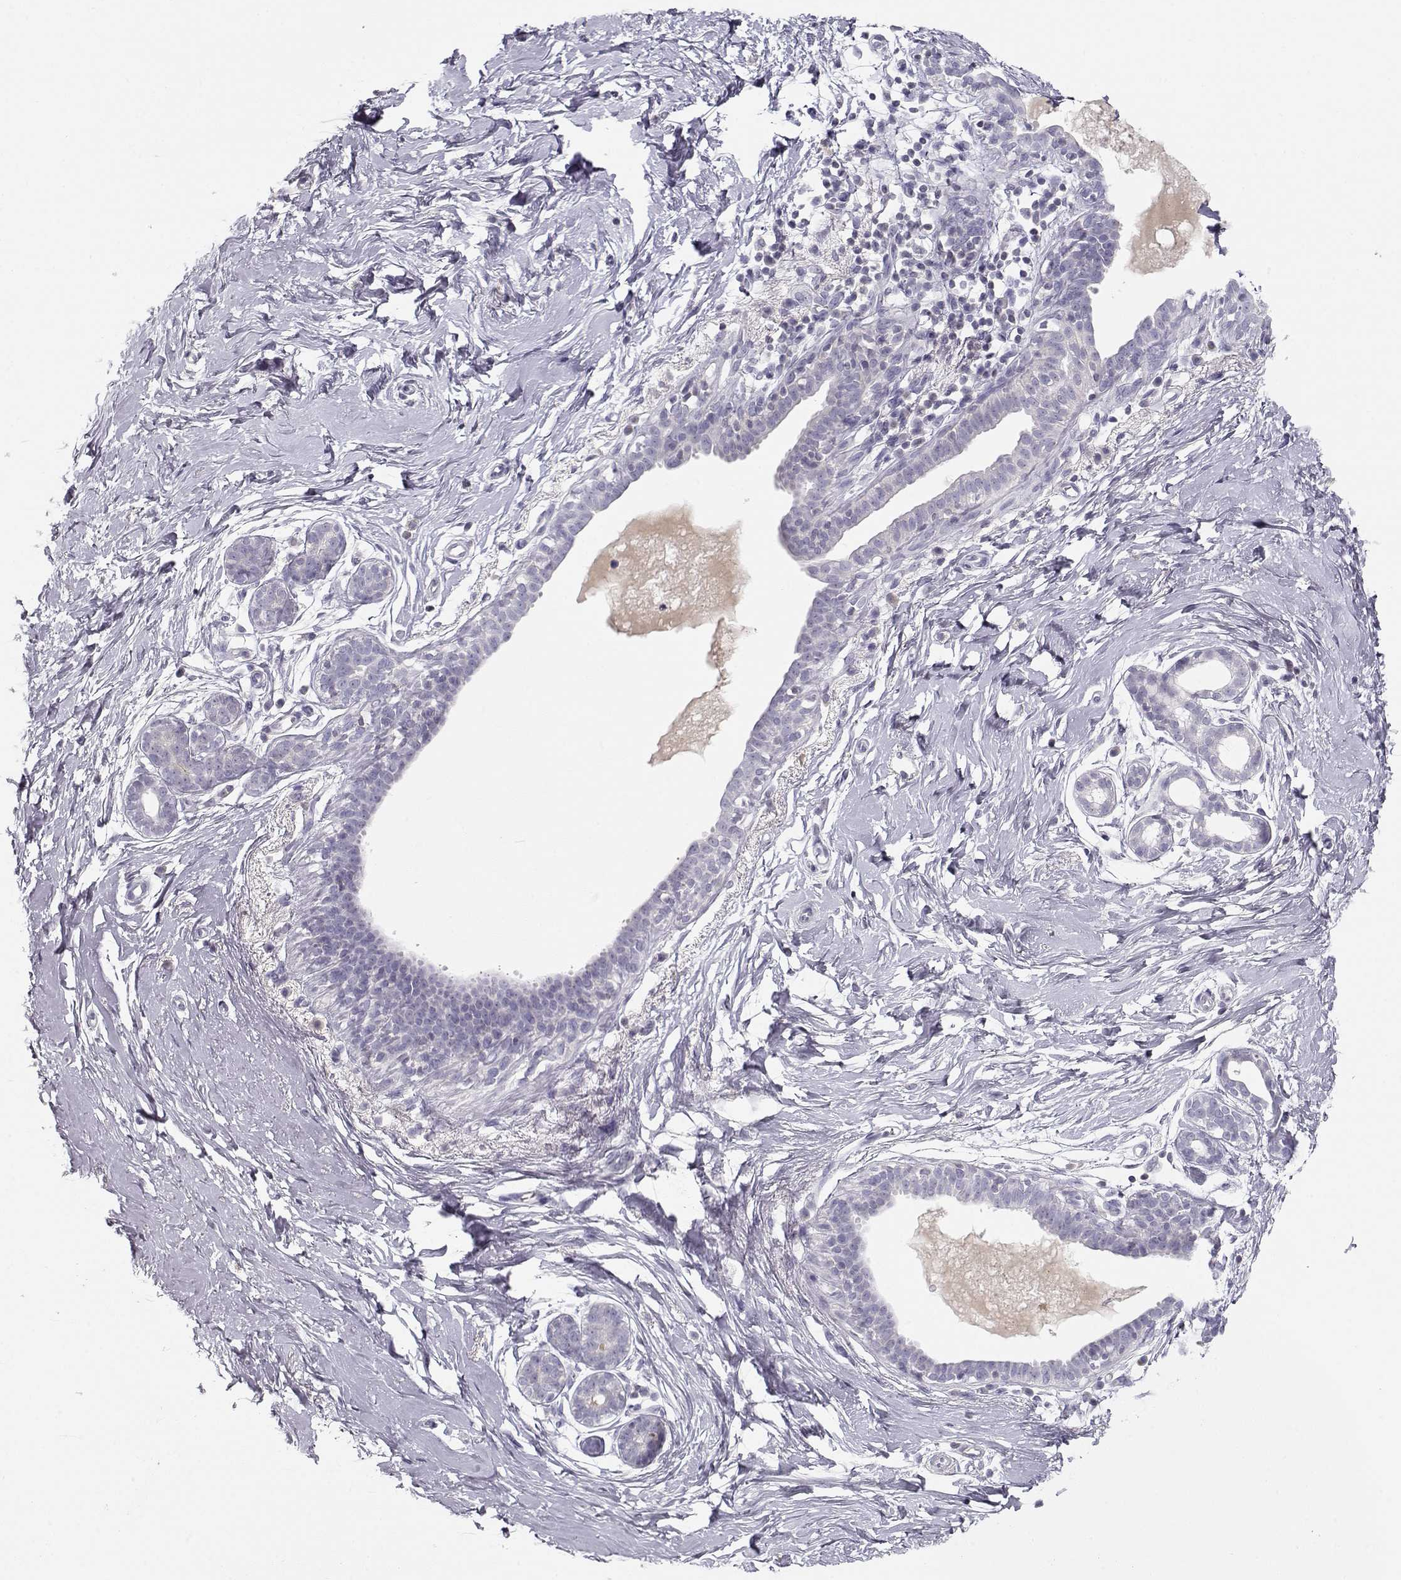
{"staining": {"intensity": "negative", "quantity": "none", "location": "none"}, "tissue": "breast", "cell_type": "Adipocytes", "image_type": "normal", "snomed": [{"axis": "morphology", "description": "Normal tissue, NOS"}, {"axis": "topography", "description": "Breast"}], "caption": "Unremarkable breast was stained to show a protein in brown. There is no significant staining in adipocytes. Brightfield microscopy of immunohistochemistry stained with DAB (3,3'-diaminobenzidine) (brown) and hematoxylin (blue), captured at high magnification.", "gene": "FAM166A", "patient": {"sex": "female", "age": 37}}